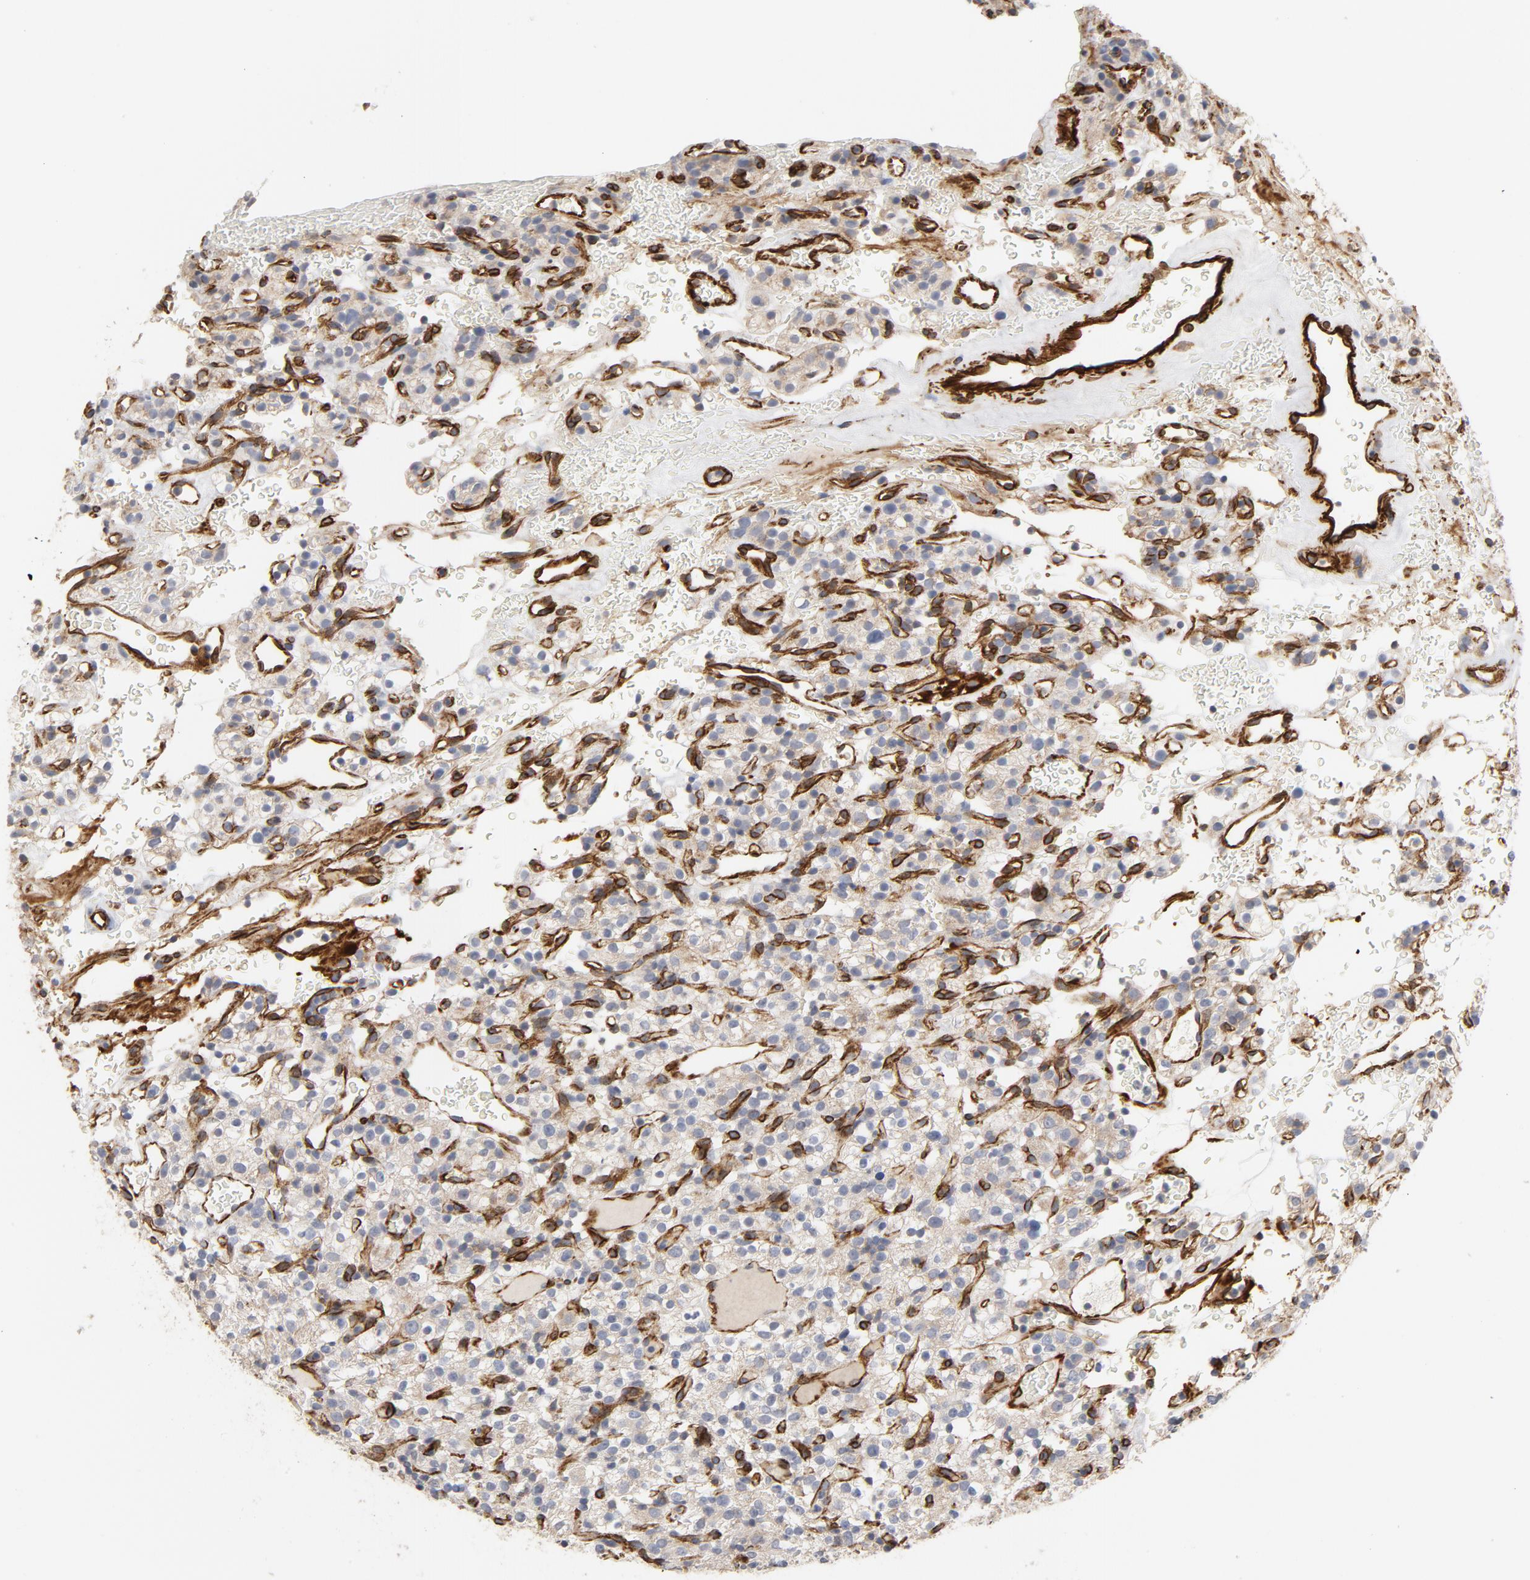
{"staining": {"intensity": "negative", "quantity": "none", "location": "none"}, "tissue": "renal cancer", "cell_type": "Tumor cells", "image_type": "cancer", "snomed": [{"axis": "morphology", "description": "Normal tissue, NOS"}, {"axis": "morphology", "description": "Adenocarcinoma, NOS"}, {"axis": "topography", "description": "Kidney"}], "caption": "This is an IHC image of renal adenocarcinoma. There is no staining in tumor cells.", "gene": "GNG2", "patient": {"sex": "female", "age": 72}}